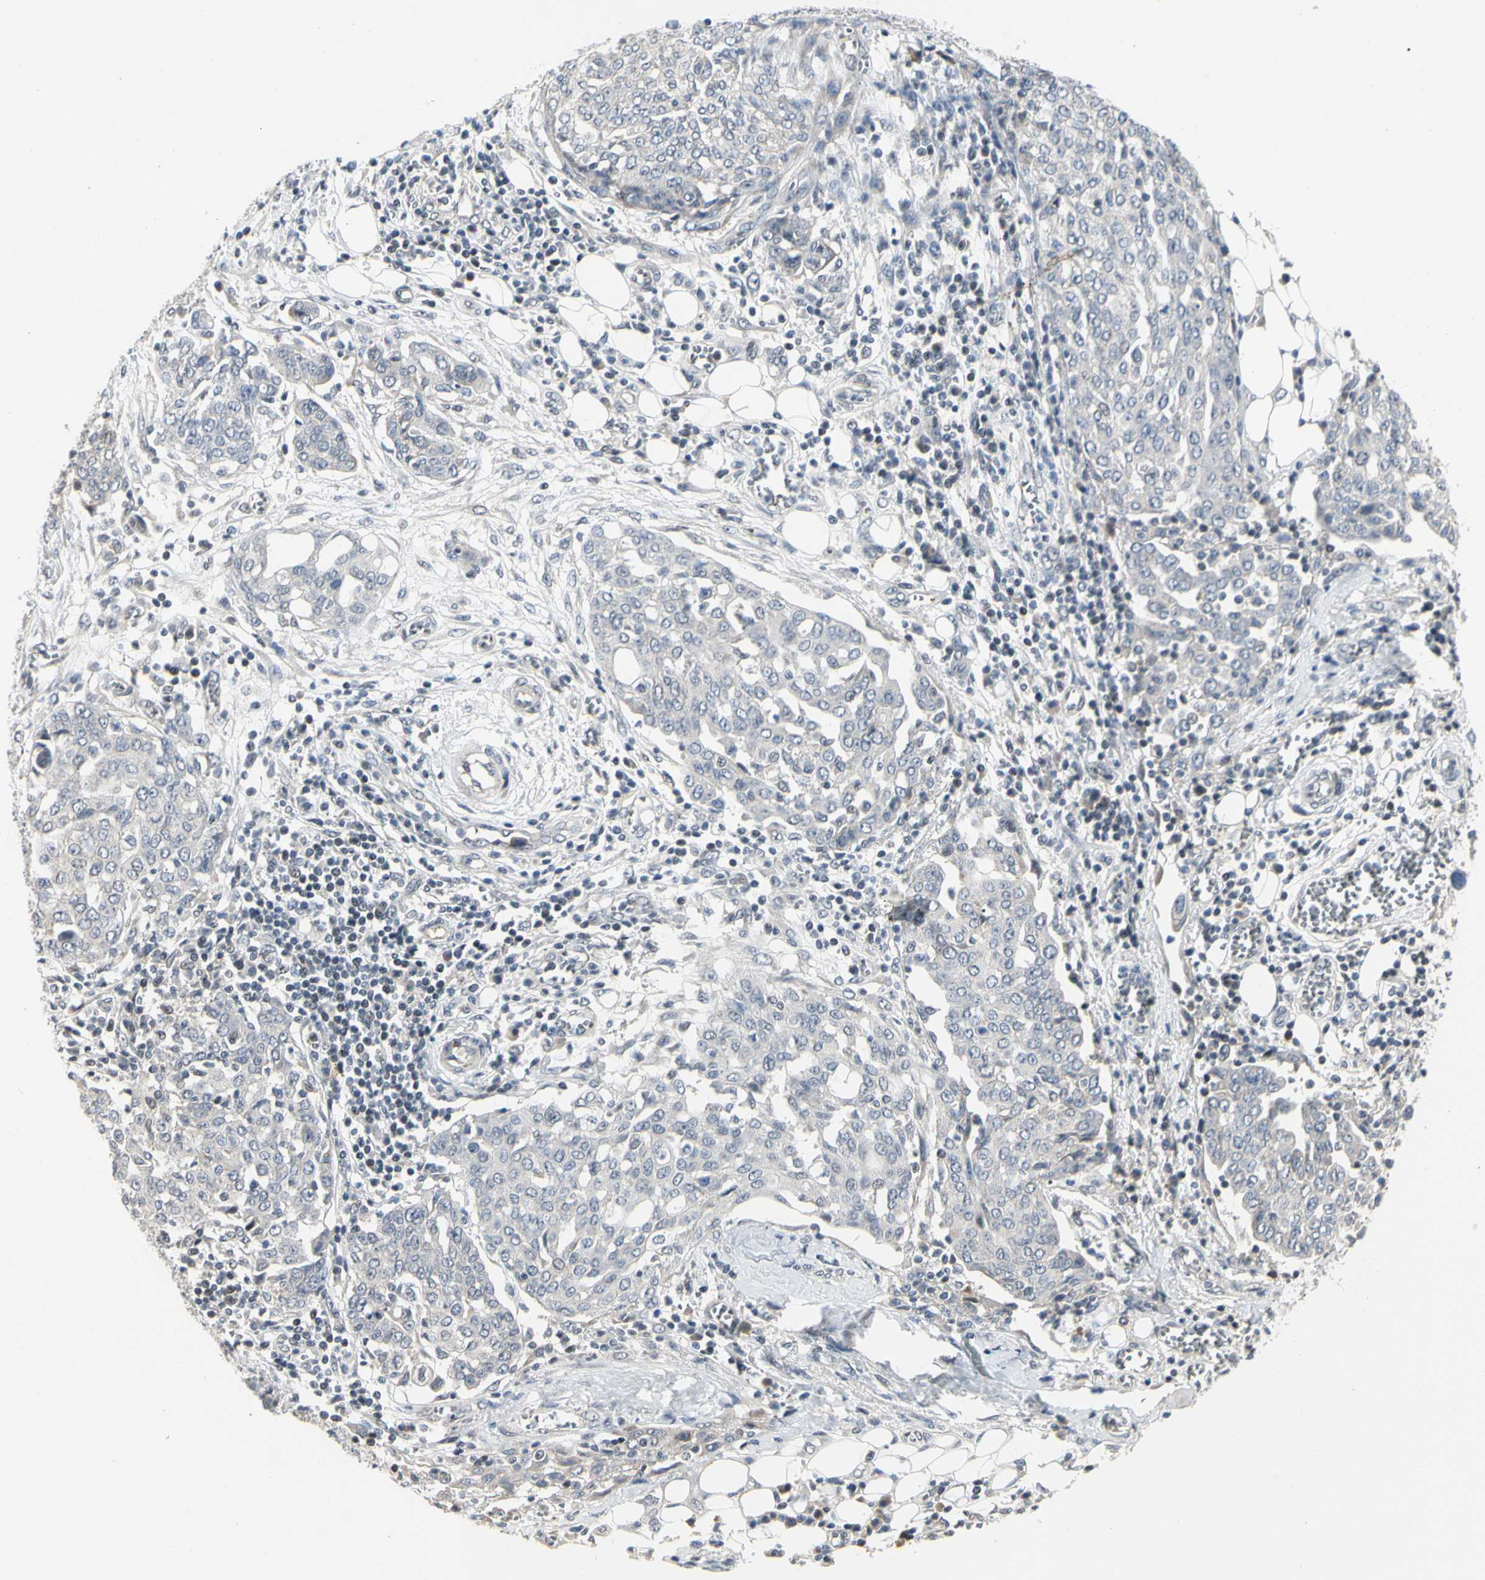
{"staining": {"intensity": "negative", "quantity": "none", "location": "none"}, "tissue": "ovarian cancer", "cell_type": "Tumor cells", "image_type": "cancer", "snomed": [{"axis": "morphology", "description": "Cystadenocarcinoma, serous, NOS"}, {"axis": "topography", "description": "Soft tissue"}, {"axis": "topography", "description": "Ovary"}], "caption": "Tumor cells are negative for protein expression in human serous cystadenocarcinoma (ovarian).", "gene": "GREM1", "patient": {"sex": "female", "age": 57}}